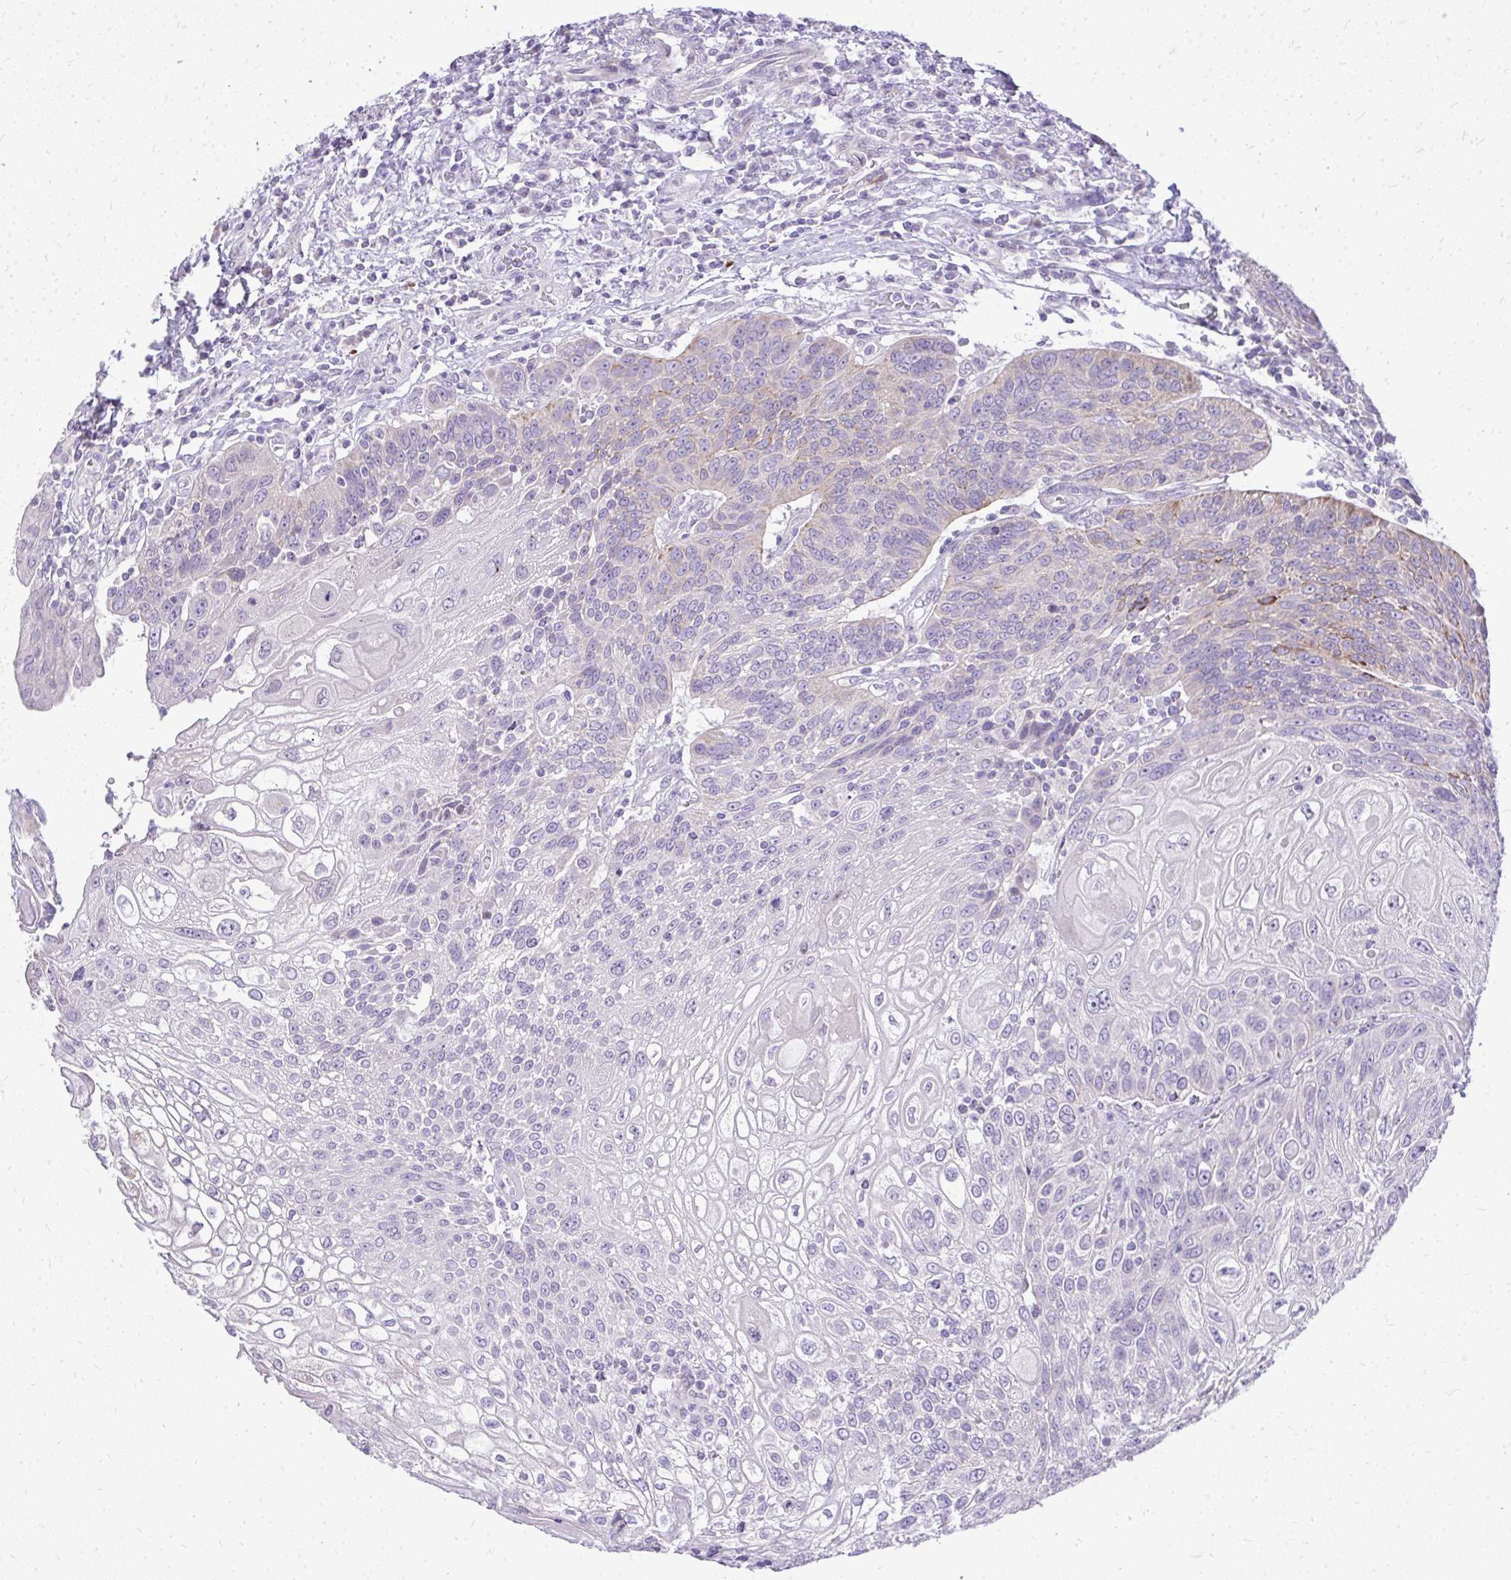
{"staining": {"intensity": "moderate", "quantity": "<25%", "location": "cytoplasmic/membranous"}, "tissue": "urothelial cancer", "cell_type": "Tumor cells", "image_type": "cancer", "snomed": [{"axis": "morphology", "description": "Urothelial carcinoma, High grade"}, {"axis": "topography", "description": "Urinary bladder"}], "caption": "A low amount of moderate cytoplasmic/membranous expression is seen in approximately <25% of tumor cells in urothelial cancer tissue.", "gene": "OR8D1", "patient": {"sex": "female", "age": 70}}